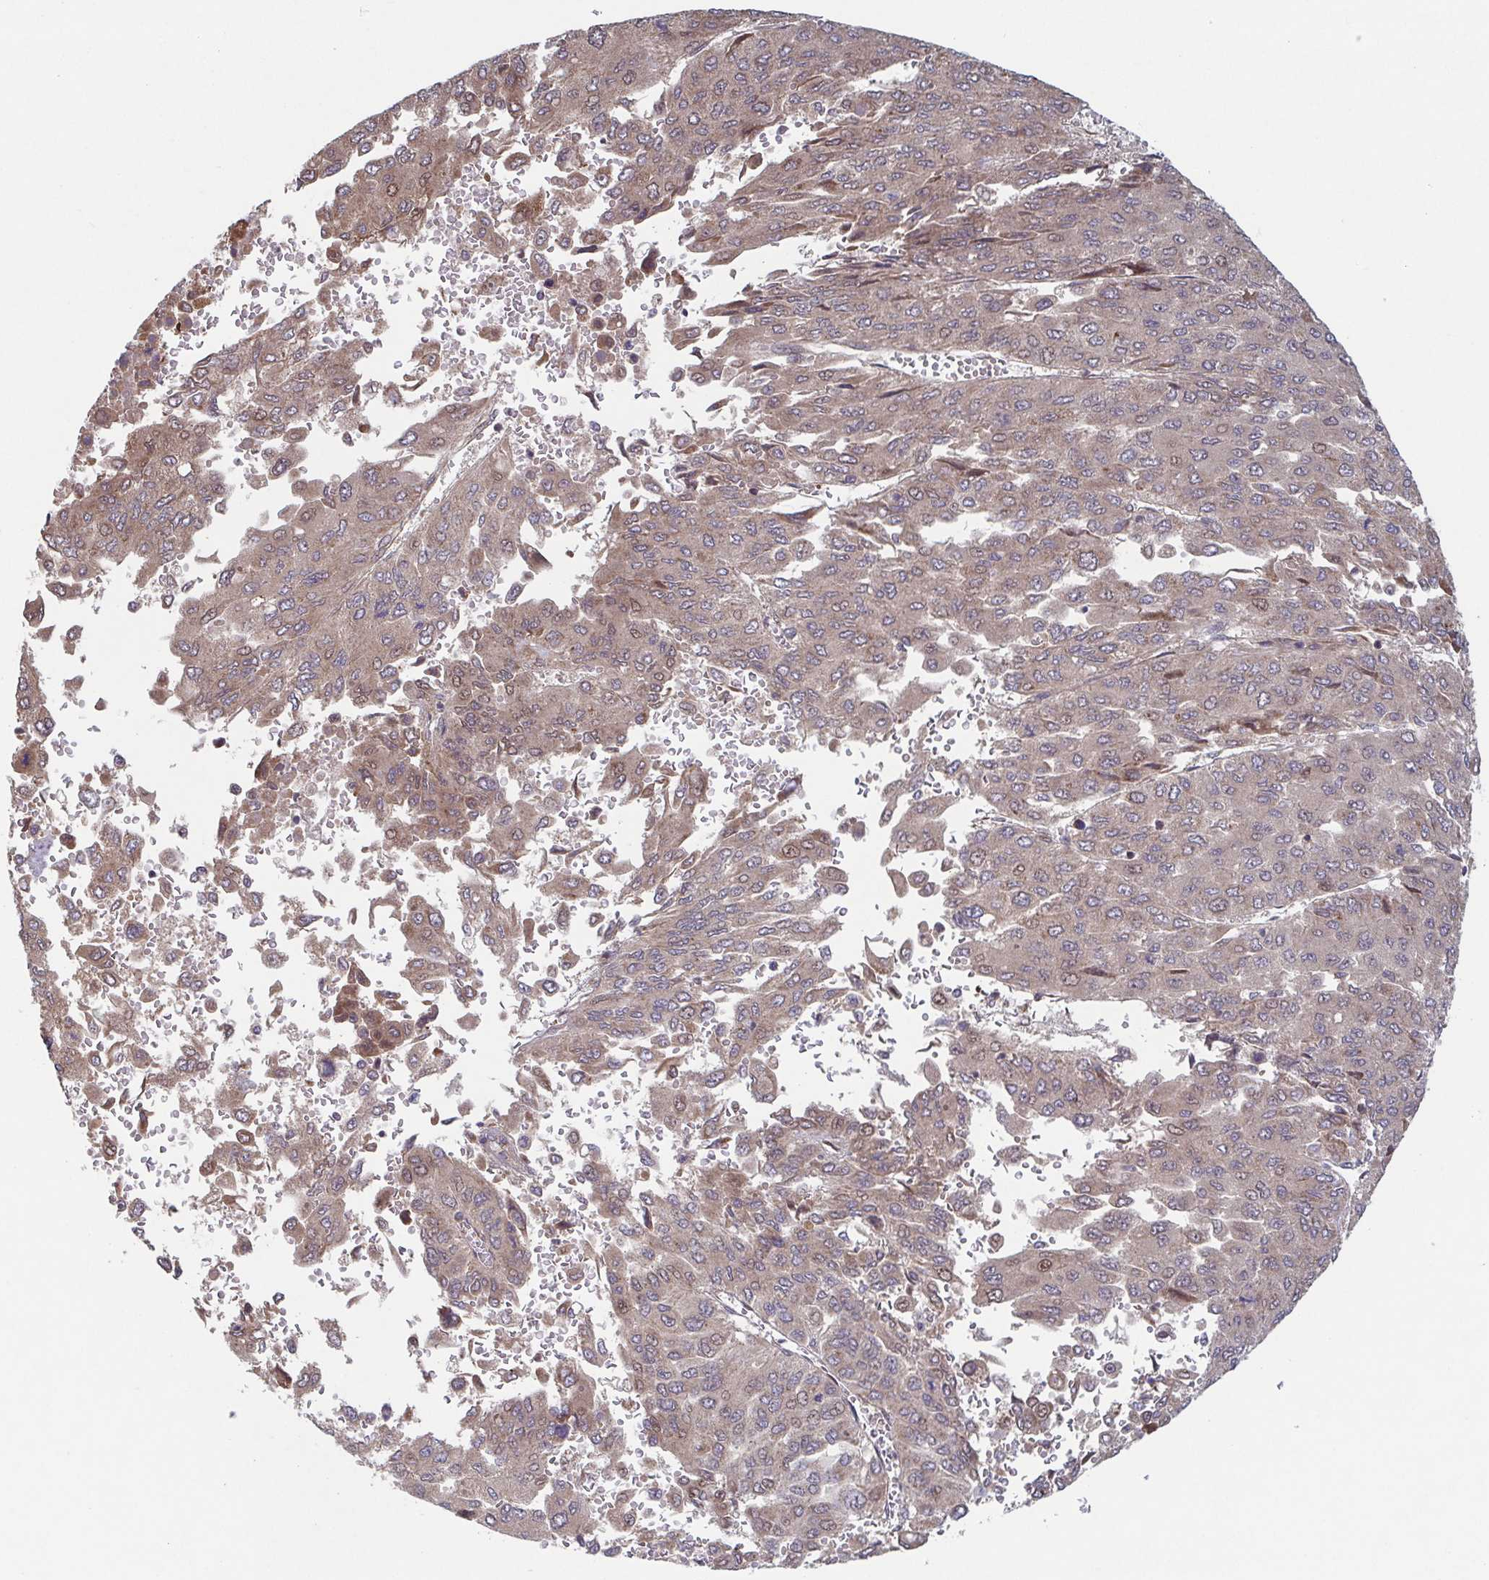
{"staining": {"intensity": "weak", "quantity": ">75%", "location": "cytoplasmic/membranous,nuclear"}, "tissue": "liver cancer", "cell_type": "Tumor cells", "image_type": "cancer", "snomed": [{"axis": "morphology", "description": "Carcinoma, Hepatocellular, NOS"}, {"axis": "topography", "description": "Liver"}], "caption": "Liver cancer was stained to show a protein in brown. There is low levels of weak cytoplasmic/membranous and nuclear positivity in about >75% of tumor cells.", "gene": "COPB1", "patient": {"sex": "female", "age": 41}}